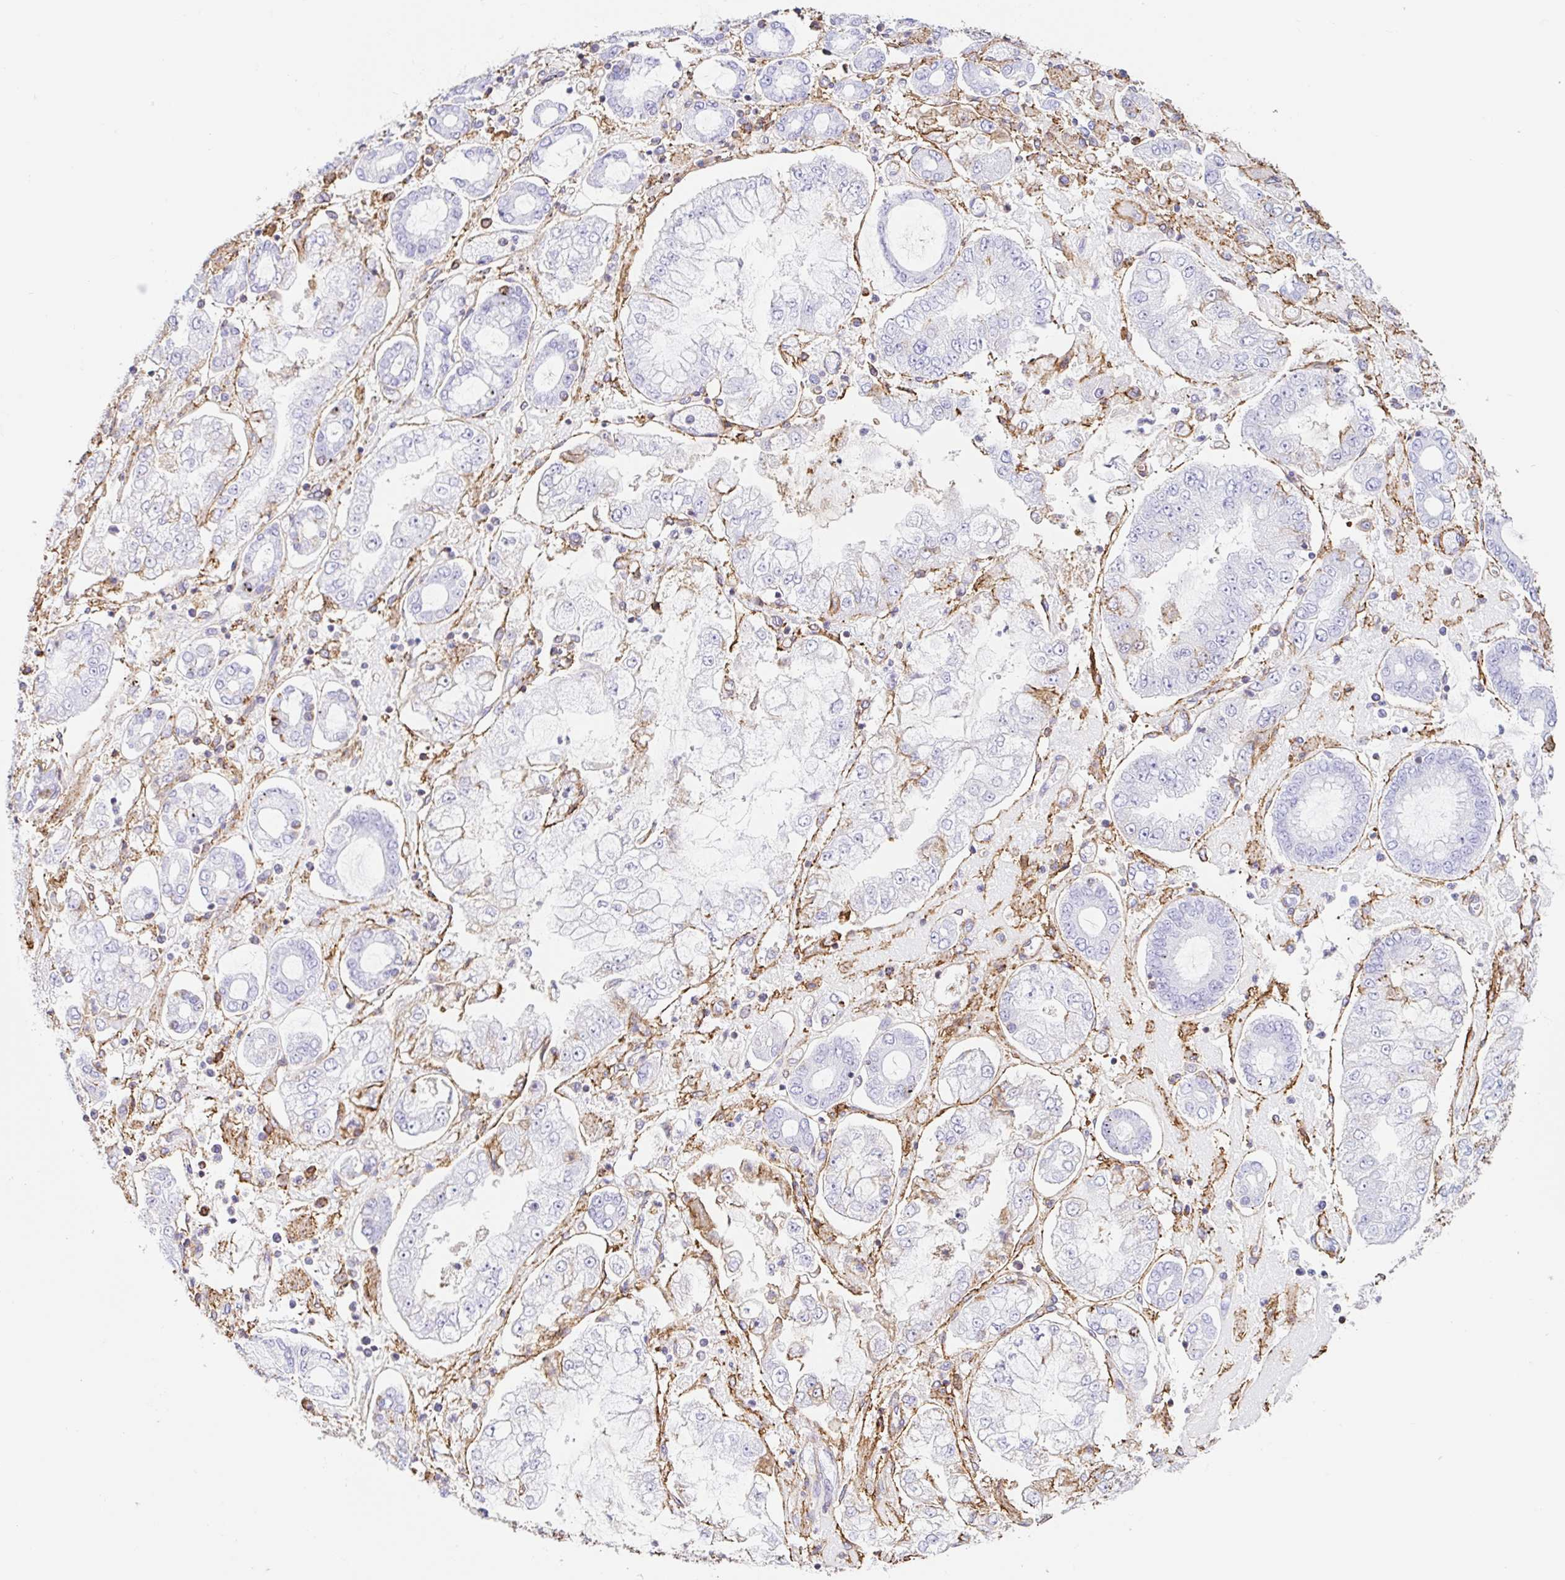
{"staining": {"intensity": "negative", "quantity": "none", "location": "none"}, "tissue": "stomach cancer", "cell_type": "Tumor cells", "image_type": "cancer", "snomed": [{"axis": "morphology", "description": "Adenocarcinoma, NOS"}, {"axis": "topography", "description": "Stomach"}], "caption": "This is an immunohistochemistry (IHC) photomicrograph of human stomach adenocarcinoma. There is no positivity in tumor cells.", "gene": "MTTP", "patient": {"sex": "male", "age": 76}}